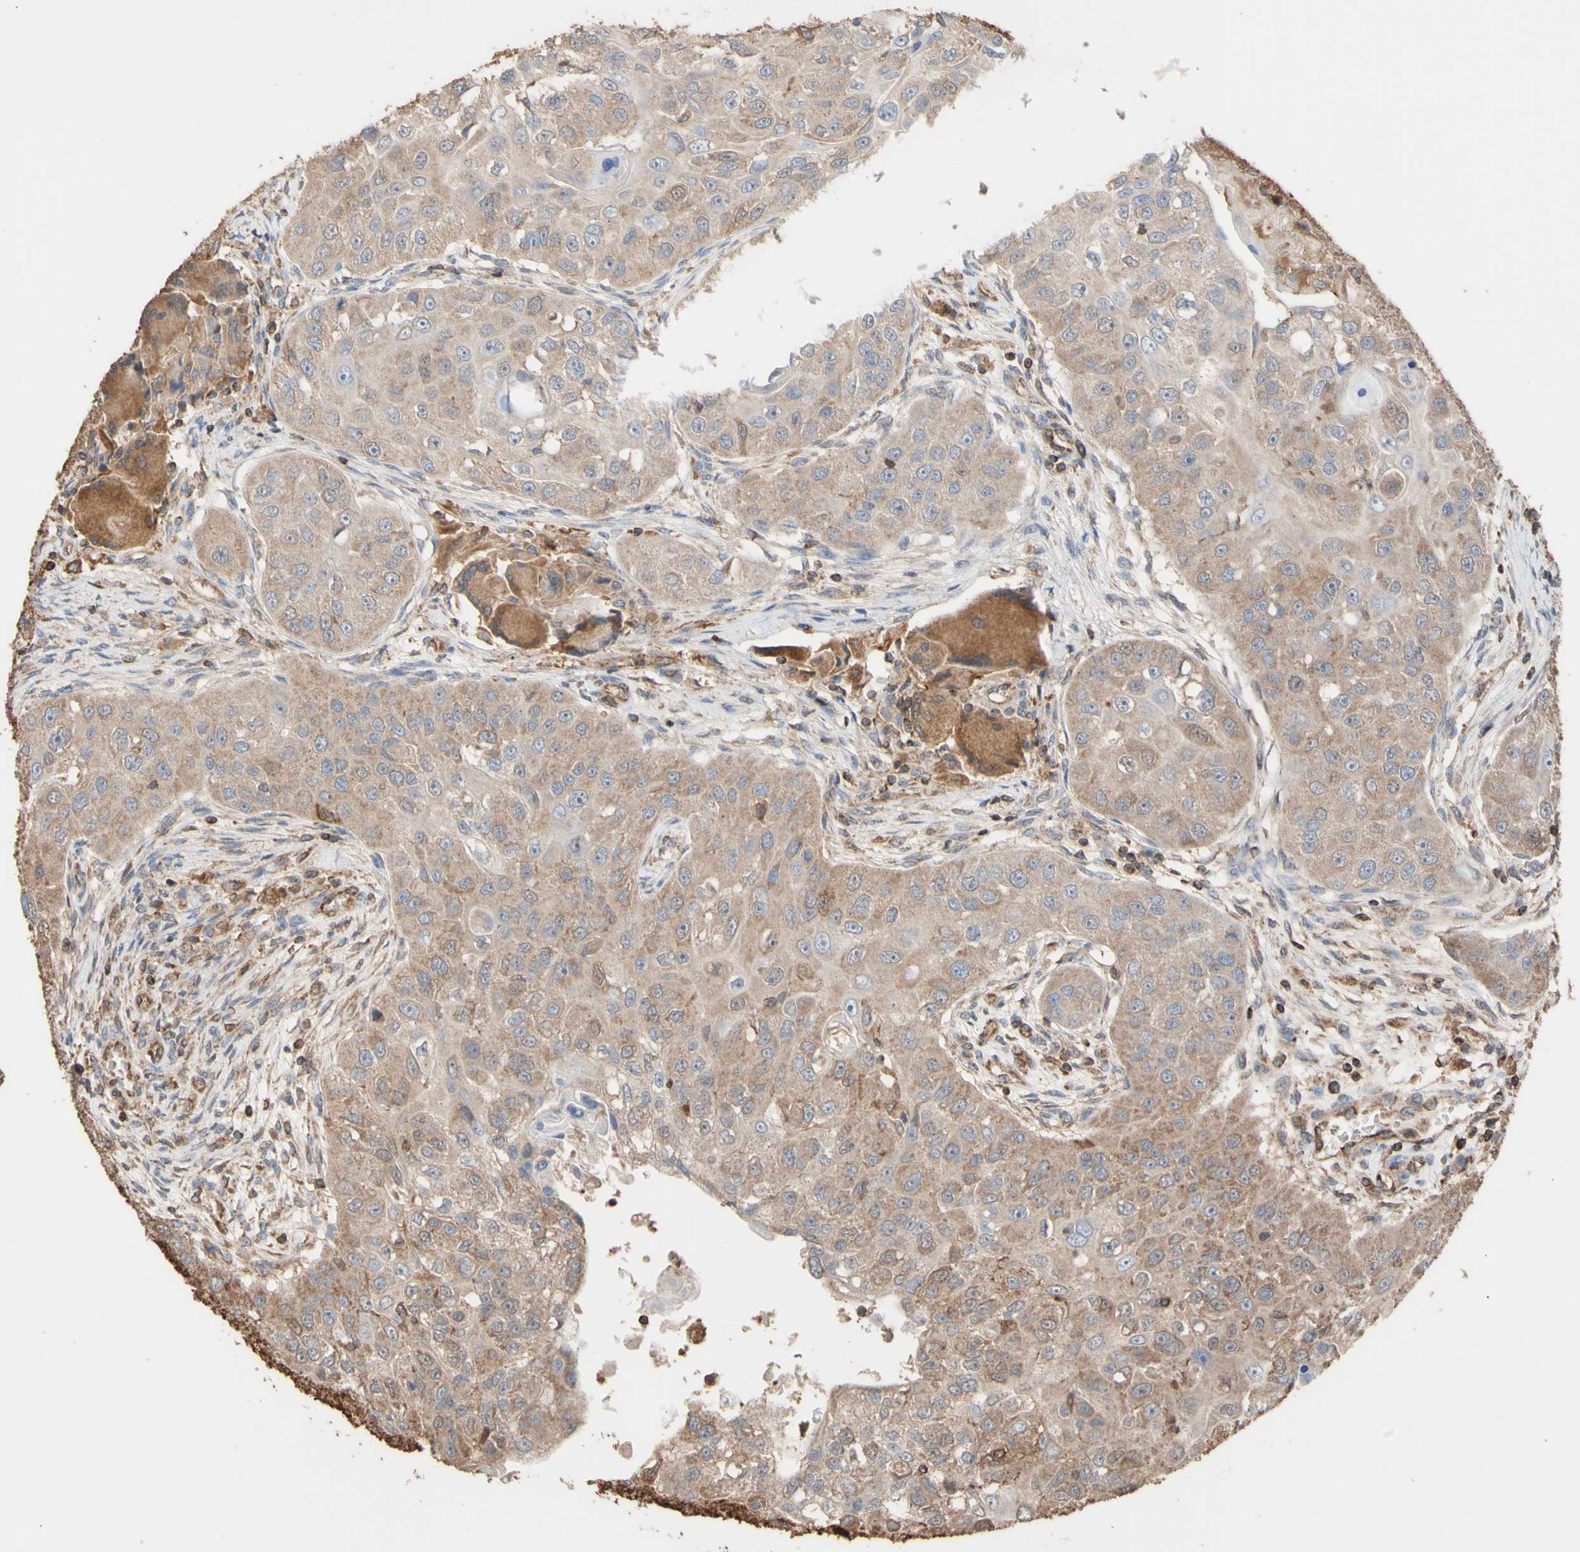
{"staining": {"intensity": "weak", "quantity": ">75%", "location": "cytoplasmic/membranous"}, "tissue": "head and neck cancer", "cell_type": "Tumor cells", "image_type": "cancer", "snomed": [{"axis": "morphology", "description": "Normal tissue, NOS"}, {"axis": "morphology", "description": "Squamous cell carcinoma, NOS"}, {"axis": "topography", "description": "Skeletal muscle"}, {"axis": "topography", "description": "Head-Neck"}], "caption": "About >75% of tumor cells in head and neck cancer (squamous cell carcinoma) exhibit weak cytoplasmic/membranous protein positivity as visualized by brown immunohistochemical staining.", "gene": "ALDH9A1", "patient": {"sex": "male", "age": 51}}